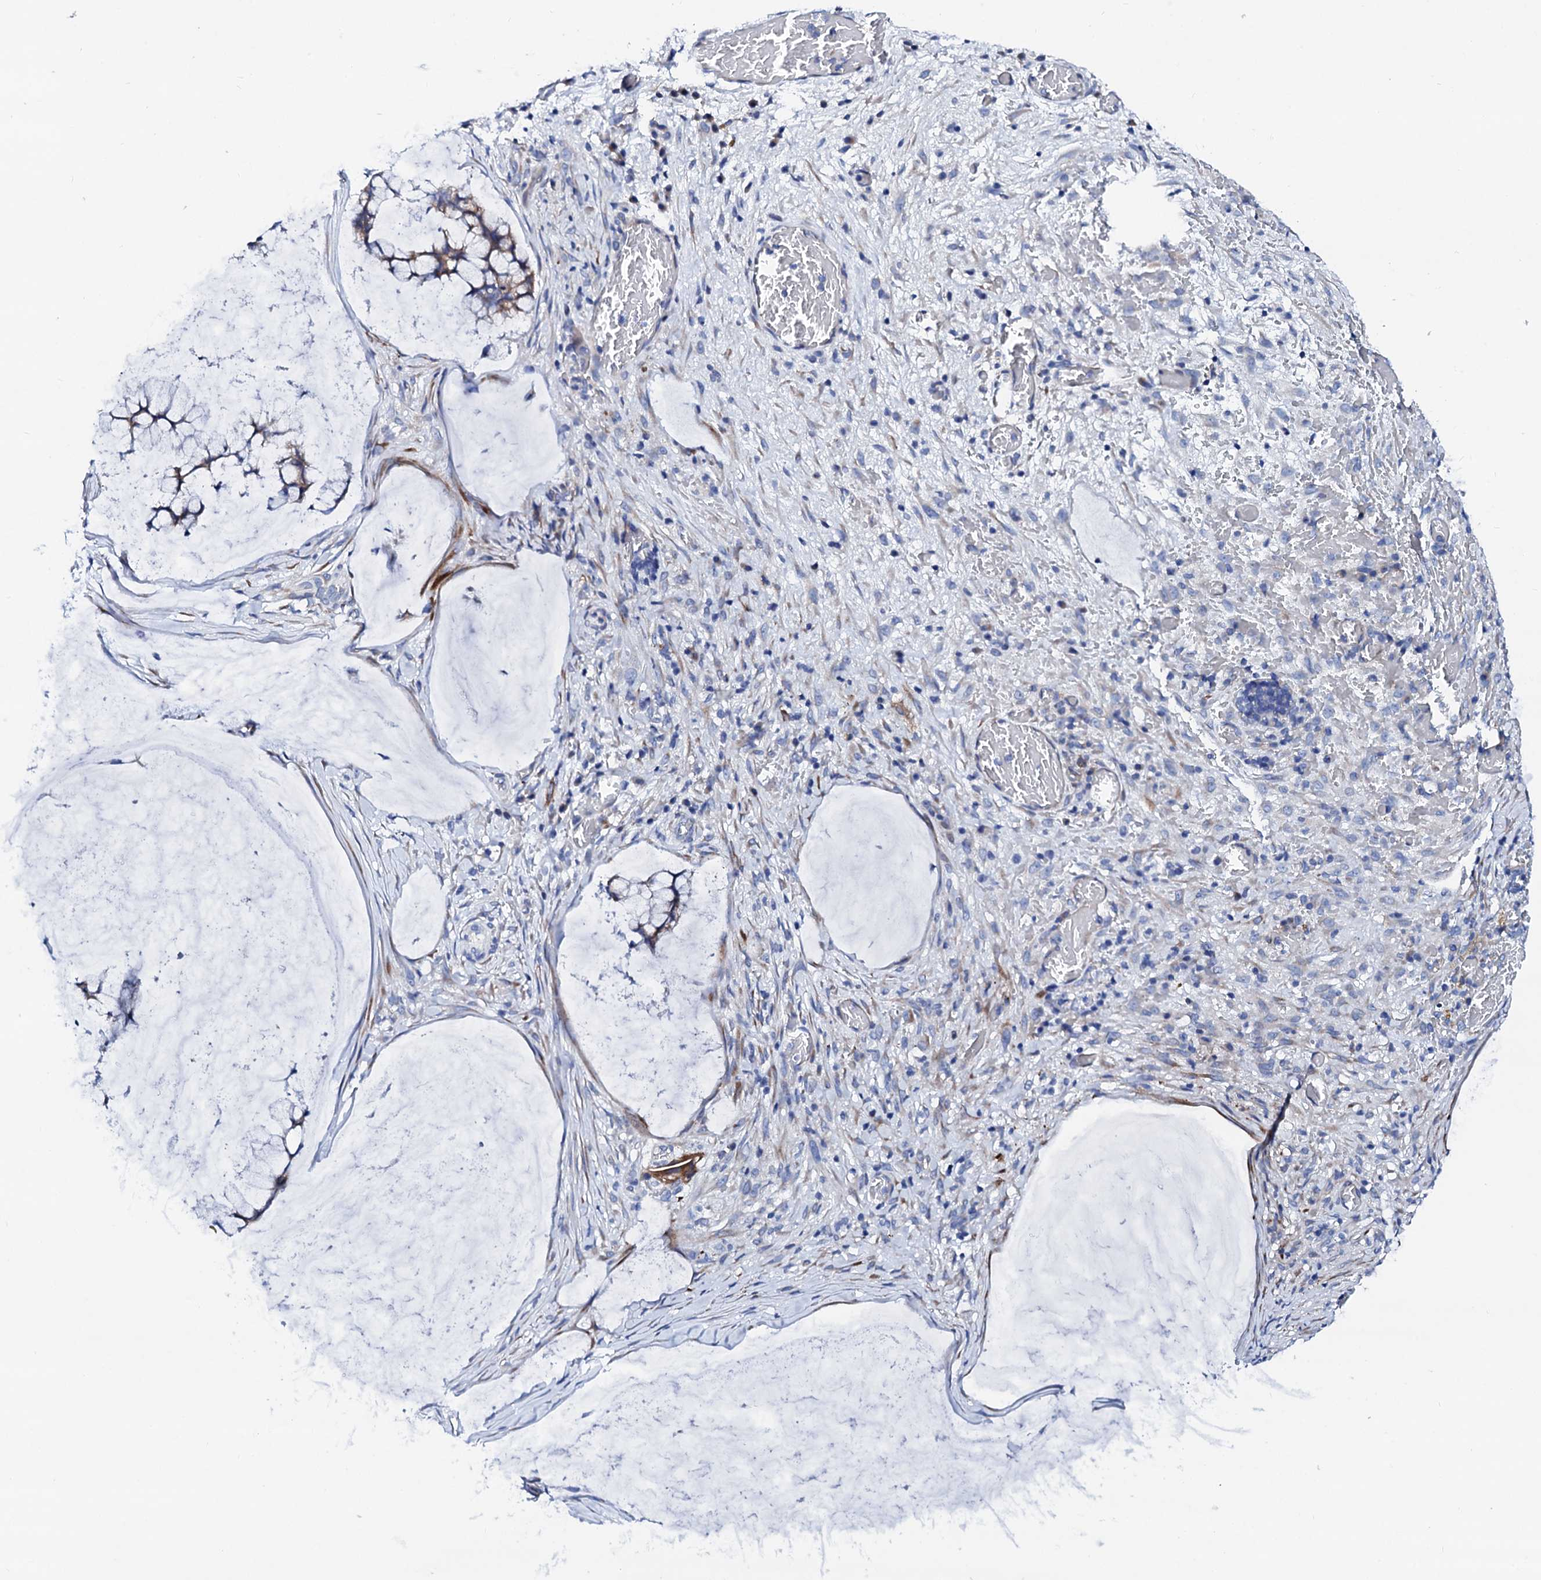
{"staining": {"intensity": "weak", "quantity": "<25%", "location": "cytoplasmic/membranous"}, "tissue": "ovarian cancer", "cell_type": "Tumor cells", "image_type": "cancer", "snomed": [{"axis": "morphology", "description": "Cystadenocarcinoma, mucinous, NOS"}, {"axis": "topography", "description": "Ovary"}], "caption": "Immunohistochemistry (IHC) histopathology image of neoplastic tissue: ovarian cancer stained with DAB demonstrates no significant protein expression in tumor cells.", "gene": "TRDN", "patient": {"sex": "female", "age": 42}}